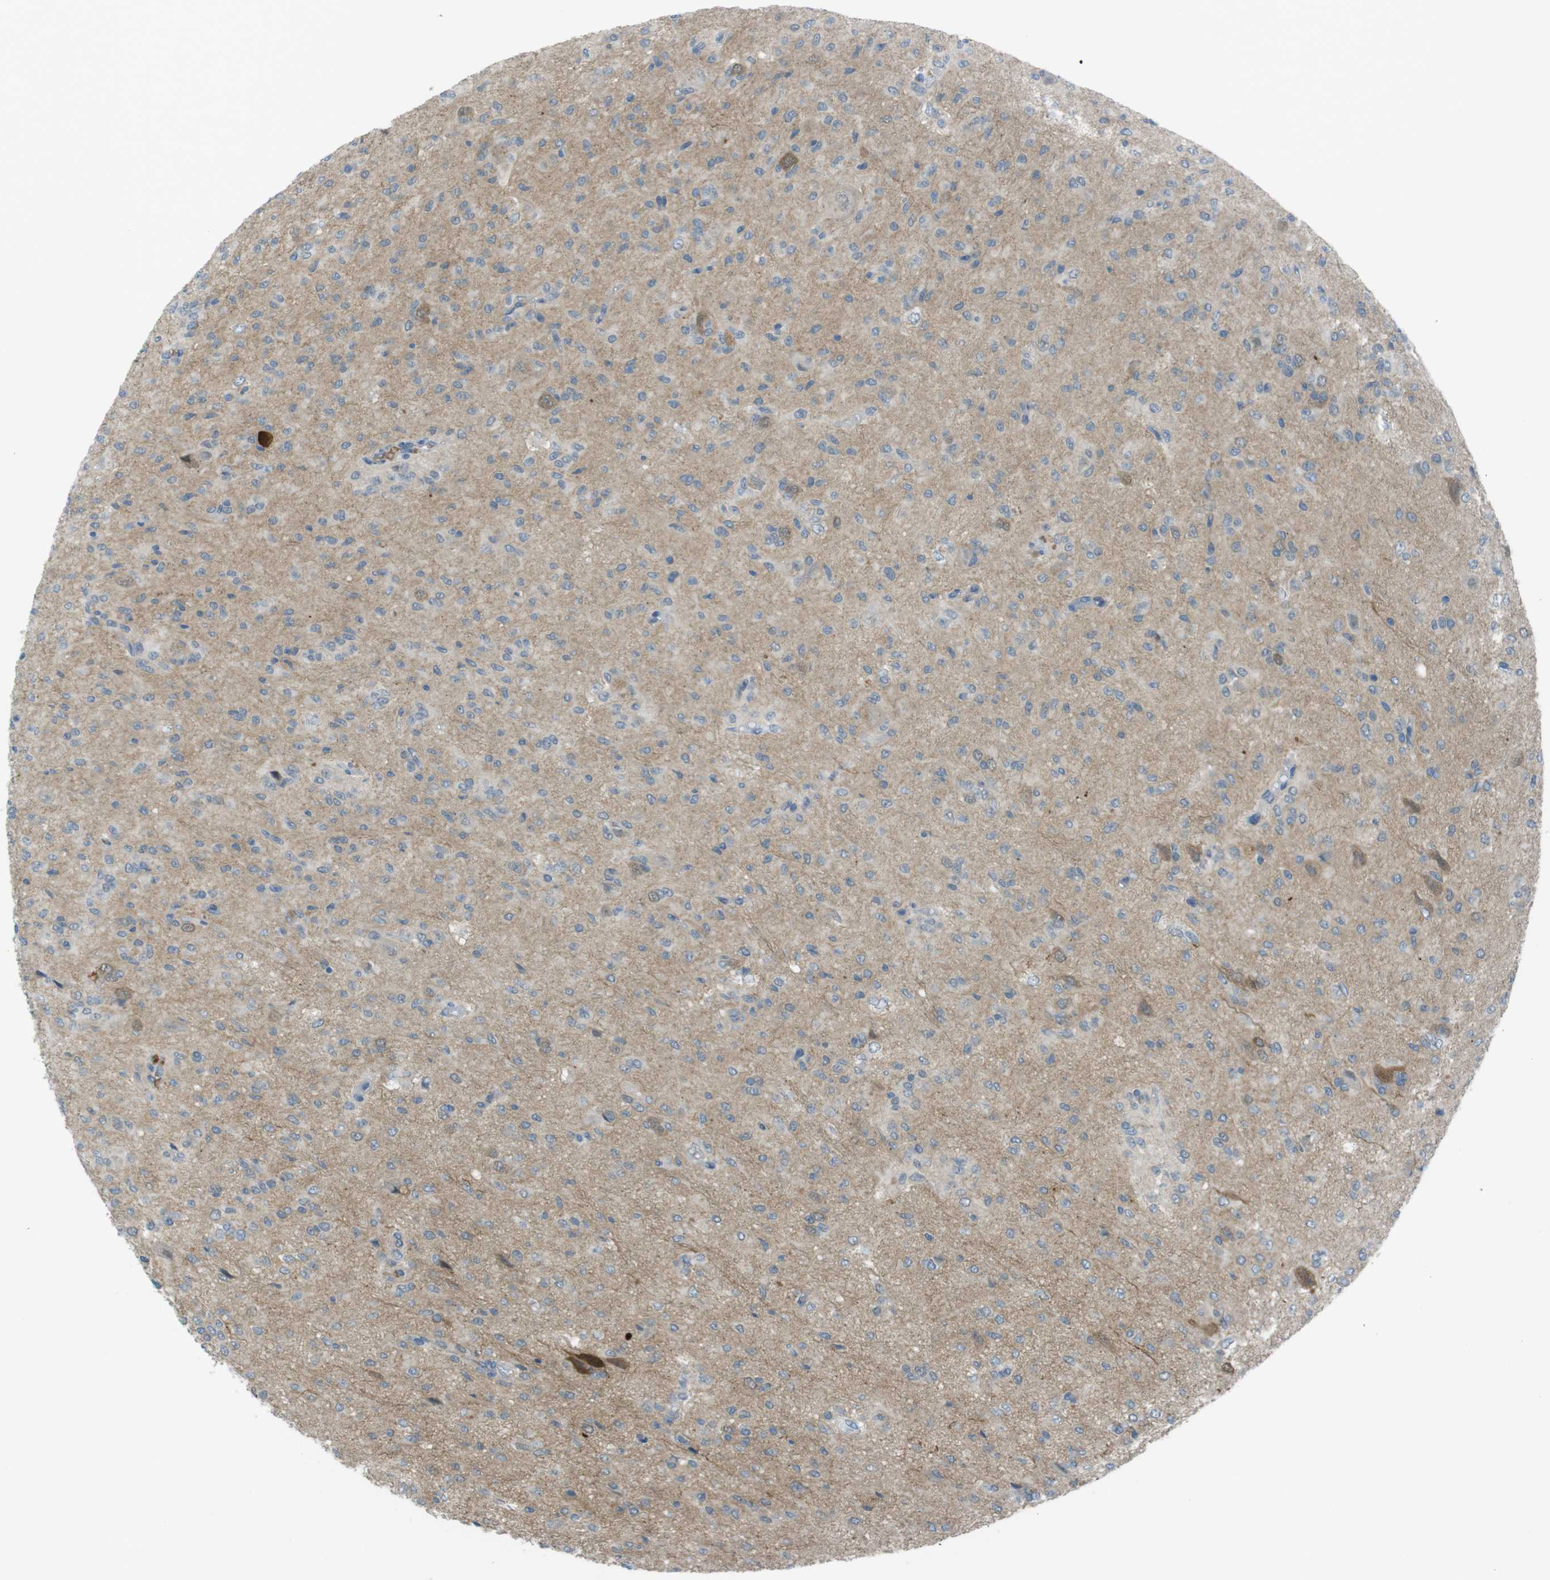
{"staining": {"intensity": "weak", "quantity": "25%-75%", "location": "cytoplasmic/membranous"}, "tissue": "glioma", "cell_type": "Tumor cells", "image_type": "cancer", "snomed": [{"axis": "morphology", "description": "Glioma, malignant, High grade"}, {"axis": "topography", "description": "Brain"}], "caption": "IHC image of neoplastic tissue: malignant glioma (high-grade) stained using IHC demonstrates low levels of weak protein expression localized specifically in the cytoplasmic/membranous of tumor cells, appearing as a cytoplasmic/membranous brown color.", "gene": "ZDHHC20", "patient": {"sex": "female", "age": 59}}